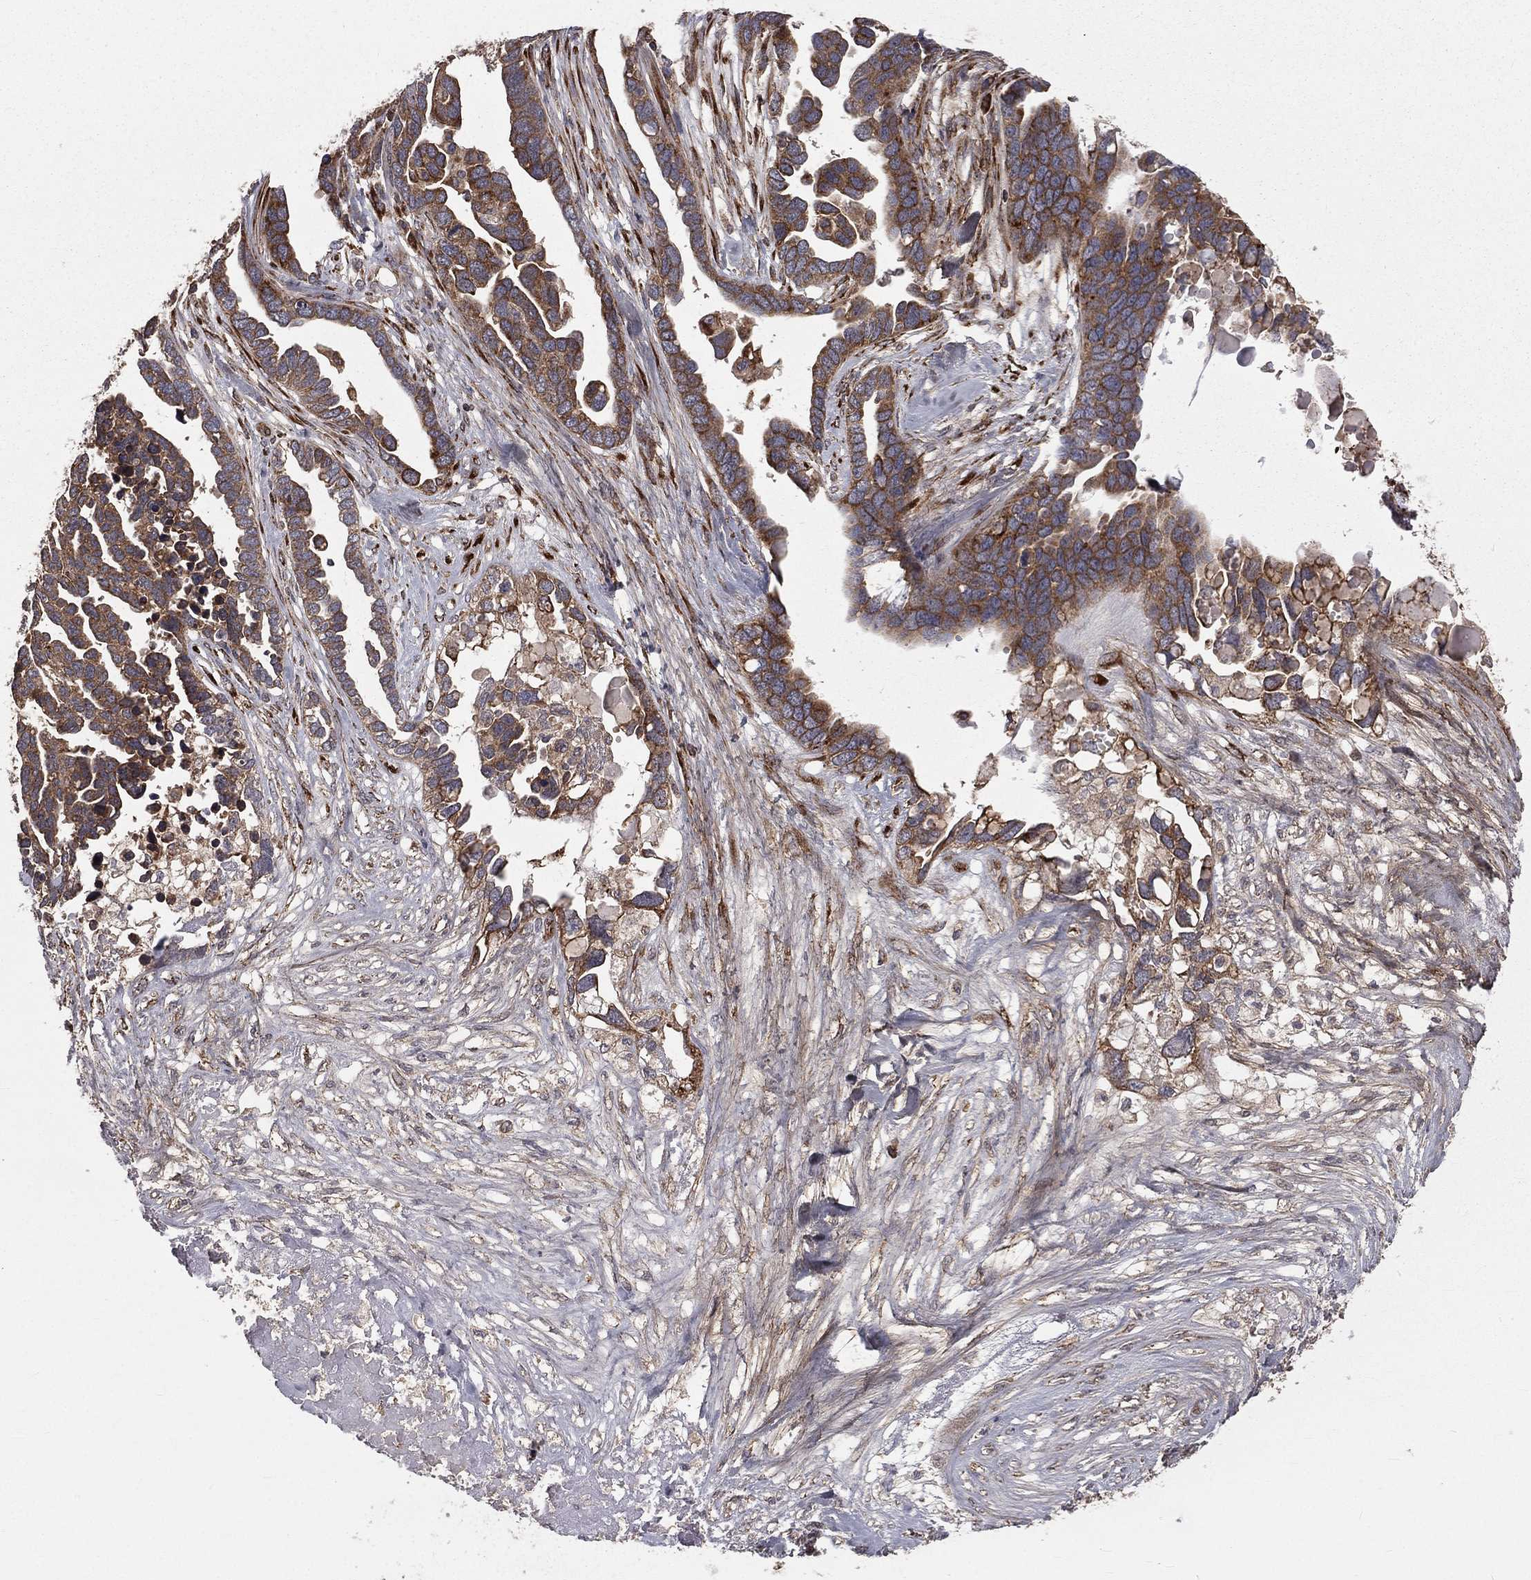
{"staining": {"intensity": "moderate", "quantity": ">75%", "location": "cytoplasmic/membranous"}, "tissue": "ovarian cancer", "cell_type": "Tumor cells", "image_type": "cancer", "snomed": [{"axis": "morphology", "description": "Cystadenocarcinoma, serous, NOS"}, {"axis": "topography", "description": "Ovary"}], "caption": "Immunohistochemical staining of human ovarian cancer reveals medium levels of moderate cytoplasmic/membranous positivity in approximately >75% of tumor cells.", "gene": "OLFML1", "patient": {"sex": "female", "age": 54}}